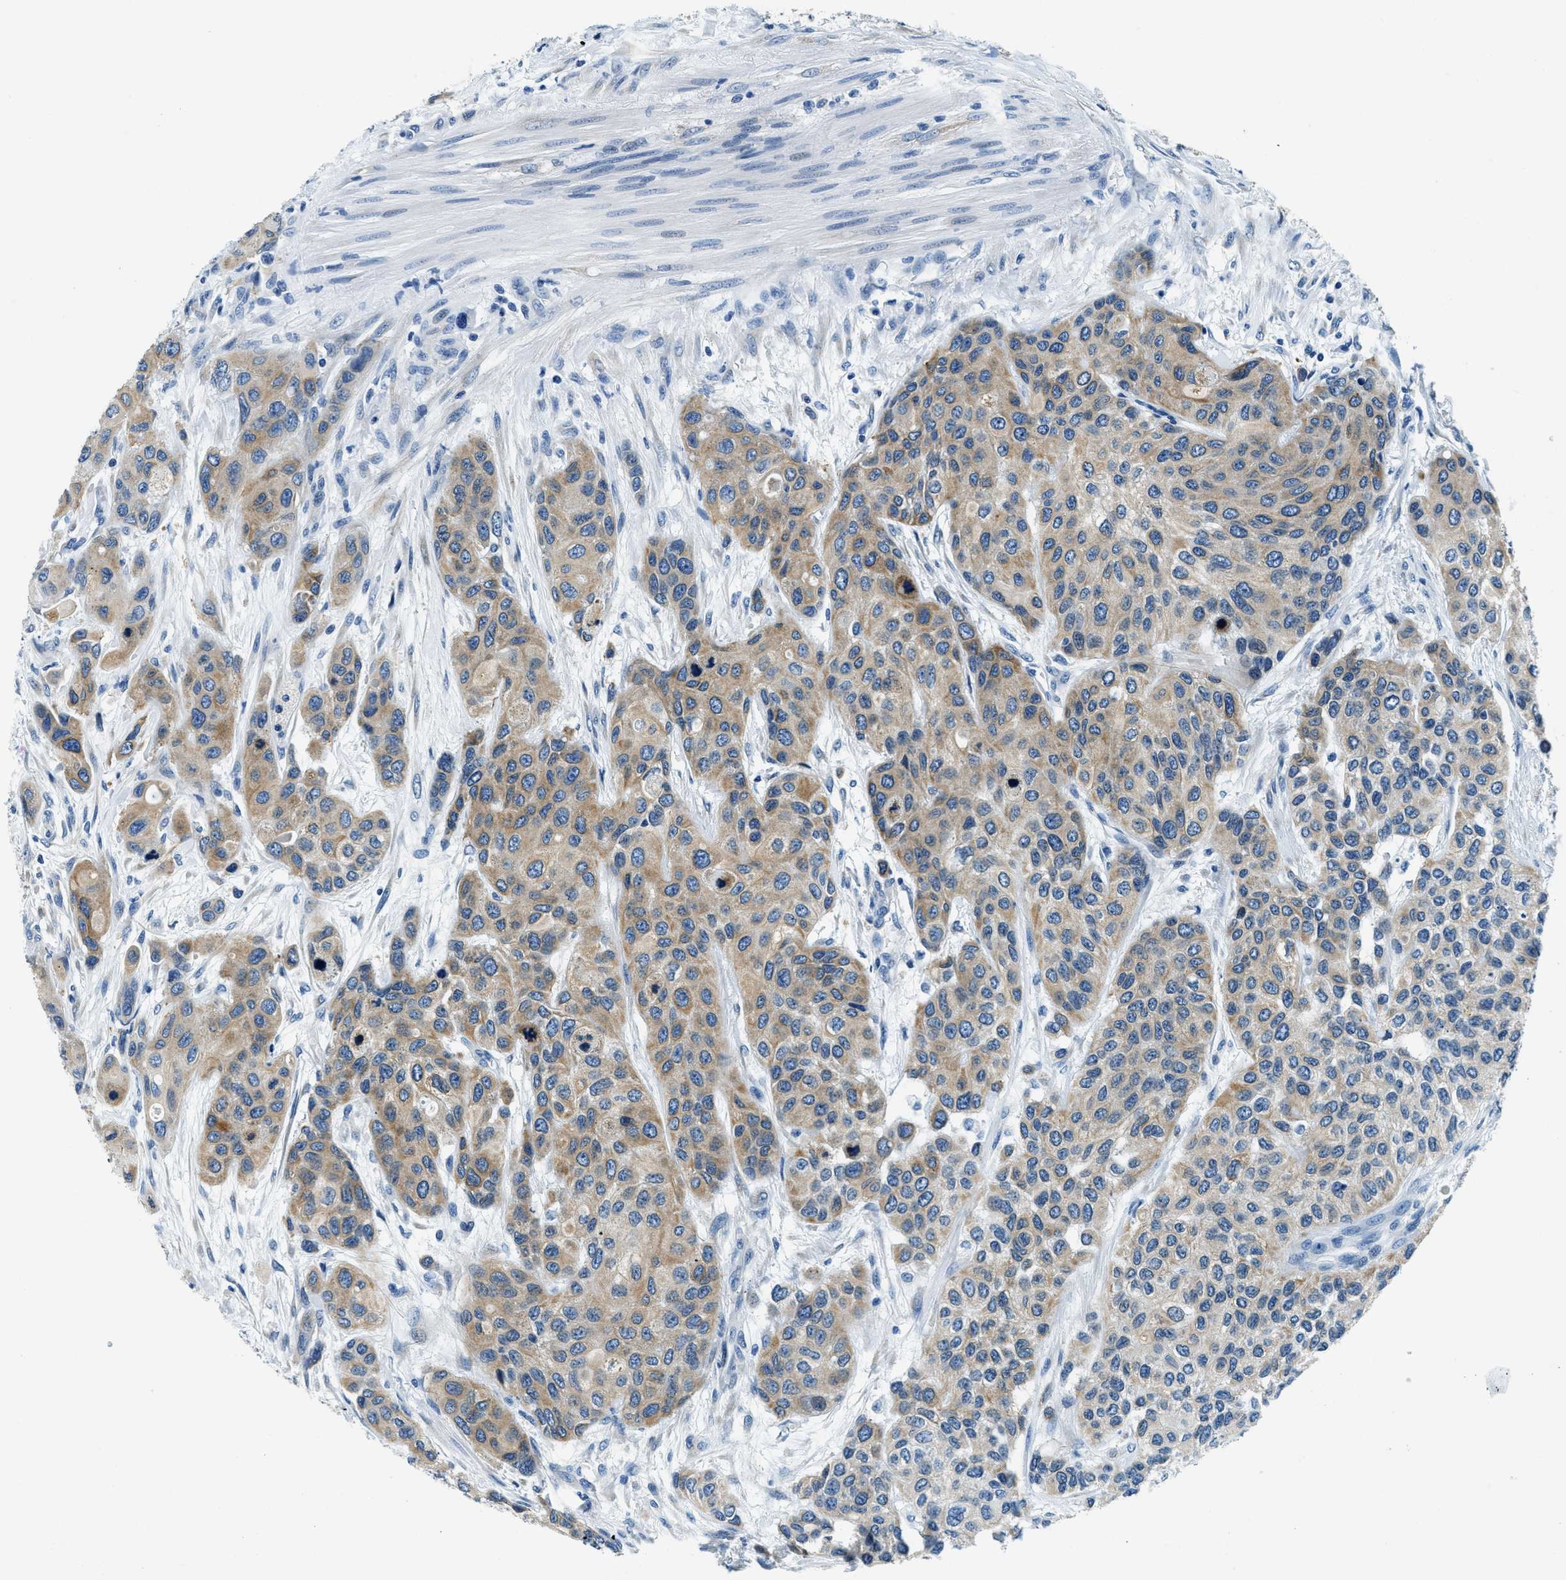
{"staining": {"intensity": "weak", "quantity": ">75%", "location": "cytoplasmic/membranous"}, "tissue": "urothelial cancer", "cell_type": "Tumor cells", "image_type": "cancer", "snomed": [{"axis": "morphology", "description": "Urothelial carcinoma, High grade"}, {"axis": "topography", "description": "Urinary bladder"}], "caption": "An image showing weak cytoplasmic/membranous staining in about >75% of tumor cells in urothelial cancer, as visualized by brown immunohistochemical staining.", "gene": "UBAC2", "patient": {"sex": "female", "age": 56}}